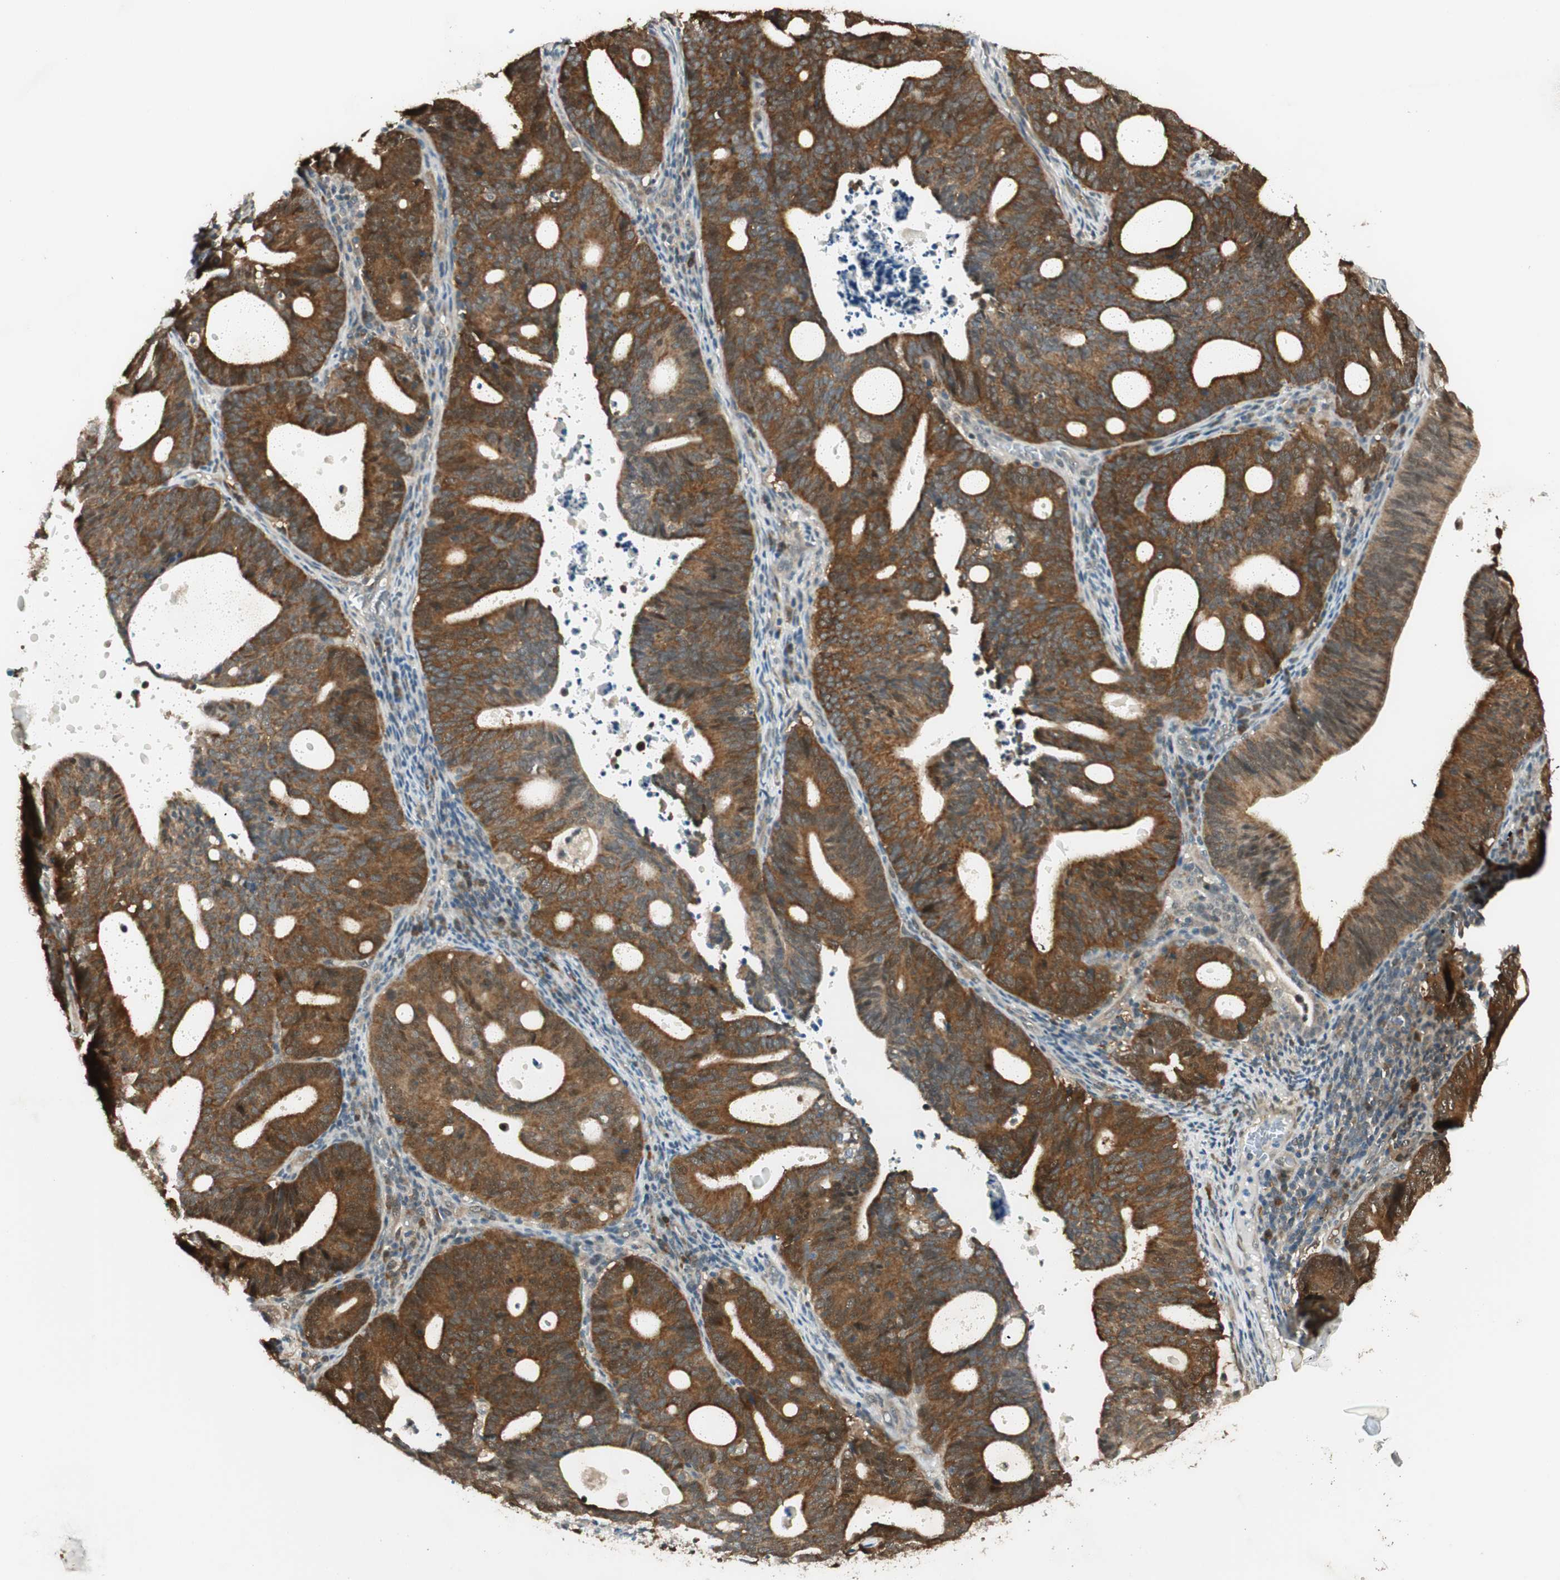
{"staining": {"intensity": "moderate", "quantity": ">75%", "location": "cytoplasmic/membranous"}, "tissue": "endometrial cancer", "cell_type": "Tumor cells", "image_type": "cancer", "snomed": [{"axis": "morphology", "description": "Adenocarcinoma, NOS"}, {"axis": "topography", "description": "Uterus"}], "caption": "Immunohistochemical staining of human endometrial adenocarcinoma displays moderate cytoplasmic/membranous protein expression in approximately >75% of tumor cells. (brown staining indicates protein expression, while blue staining denotes nuclei).", "gene": "IPO5", "patient": {"sex": "female", "age": 83}}